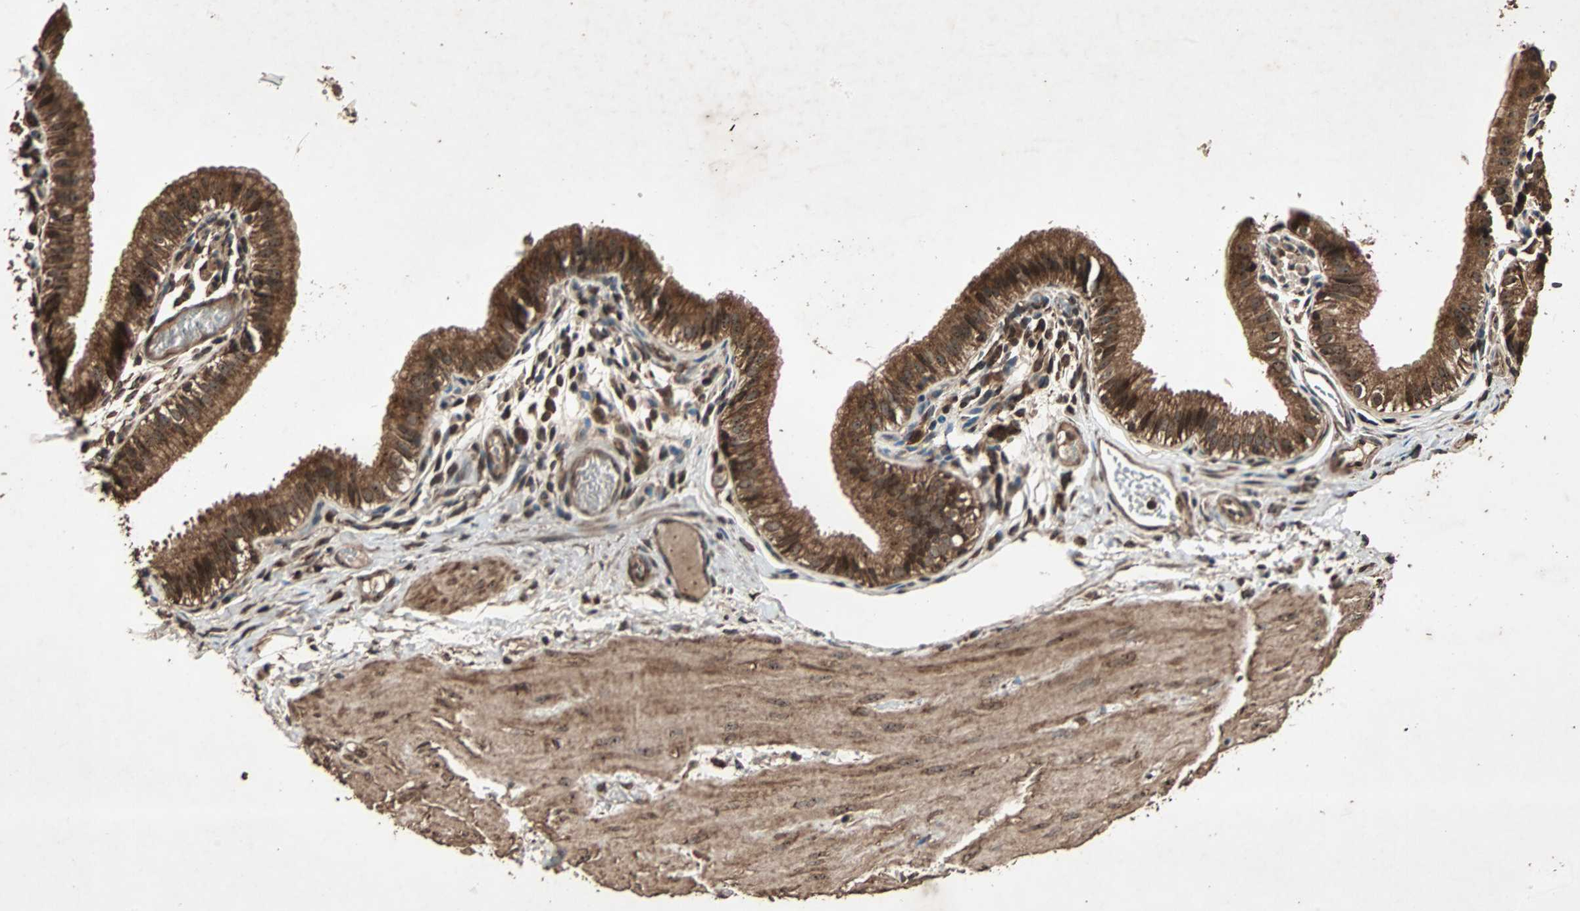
{"staining": {"intensity": "strong", "quantity": ">75%", "location": "cytoplasmic/membranous"}, "tissue": "gallbladder", "cell_type": "Glandular cells", "image_type": "normal", "snomed": [{"axis": "morphology", "description": "Normal tissue, NOS"}, {"axis": "topography", "description": "Gallbladder"}], "caption": "IHC histopathology image of unremarkable gallbladder stained for a protein (brown), which demonstrates high levels of strong cytoplasmic/membranous positivity in approximately >75% of glandular cells.", "gene": "LAMTOR5", "patient": {"sex": "female", "age": 26}}